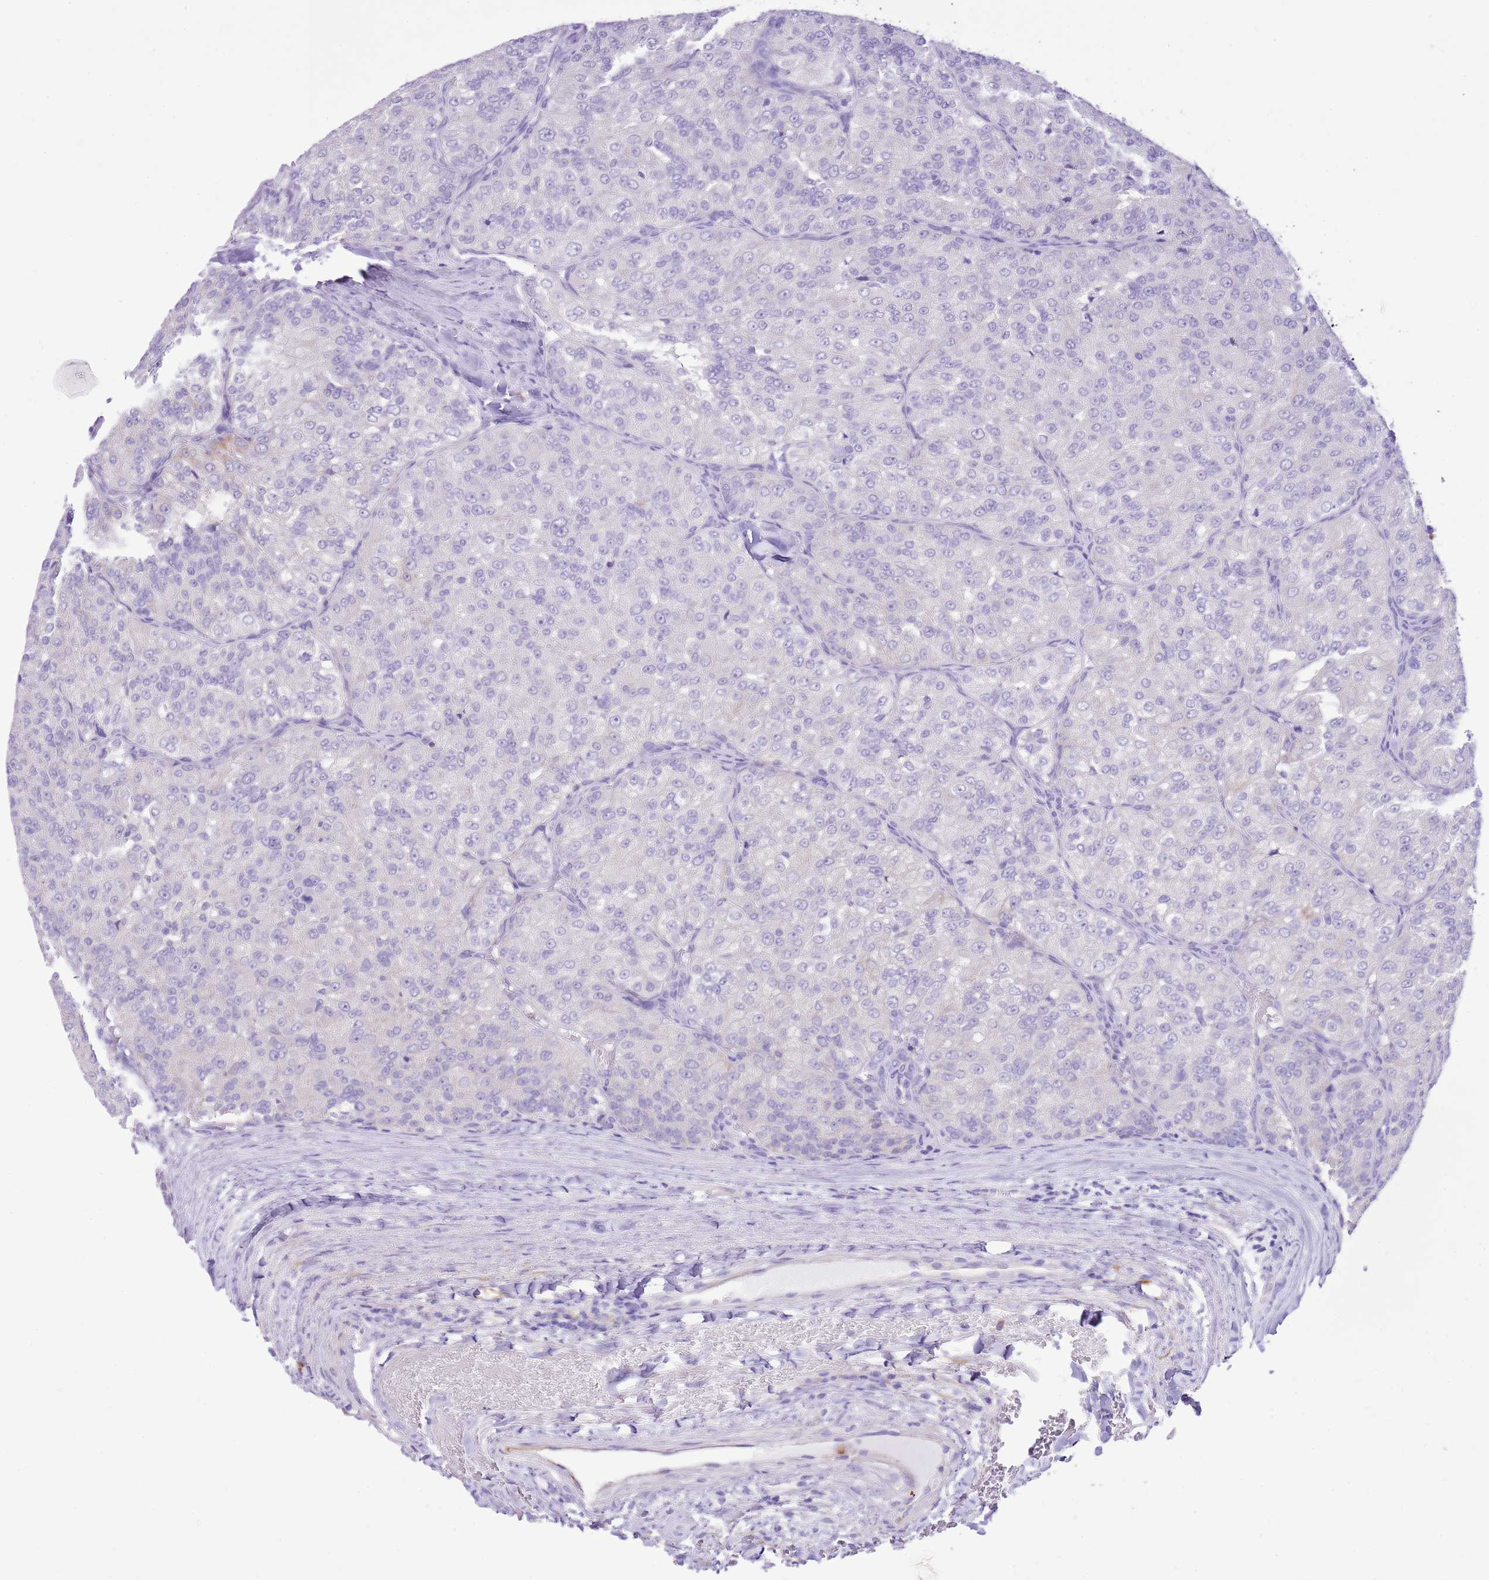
{"staining": {"intensity": "negative", "quantity": "none", "location": "none"}, "tissue": "renal cancer", "cell_type": "Tumor cells", "image_type": "cancer", "snomed": [{"axis": "morphology", "description": "Adenocarcinoma, NOS"}, {"axis": "topography", "description": "Kidney"}], "caption": "Immunohistochemistry of human renal adenocarcinoma shows no staining in tumor cells. (DAB (3,3'-diaminobenzidine) IHC, high magnification).", "gene": "AAR2", "patient": {"sex": "female", "age": 63}}